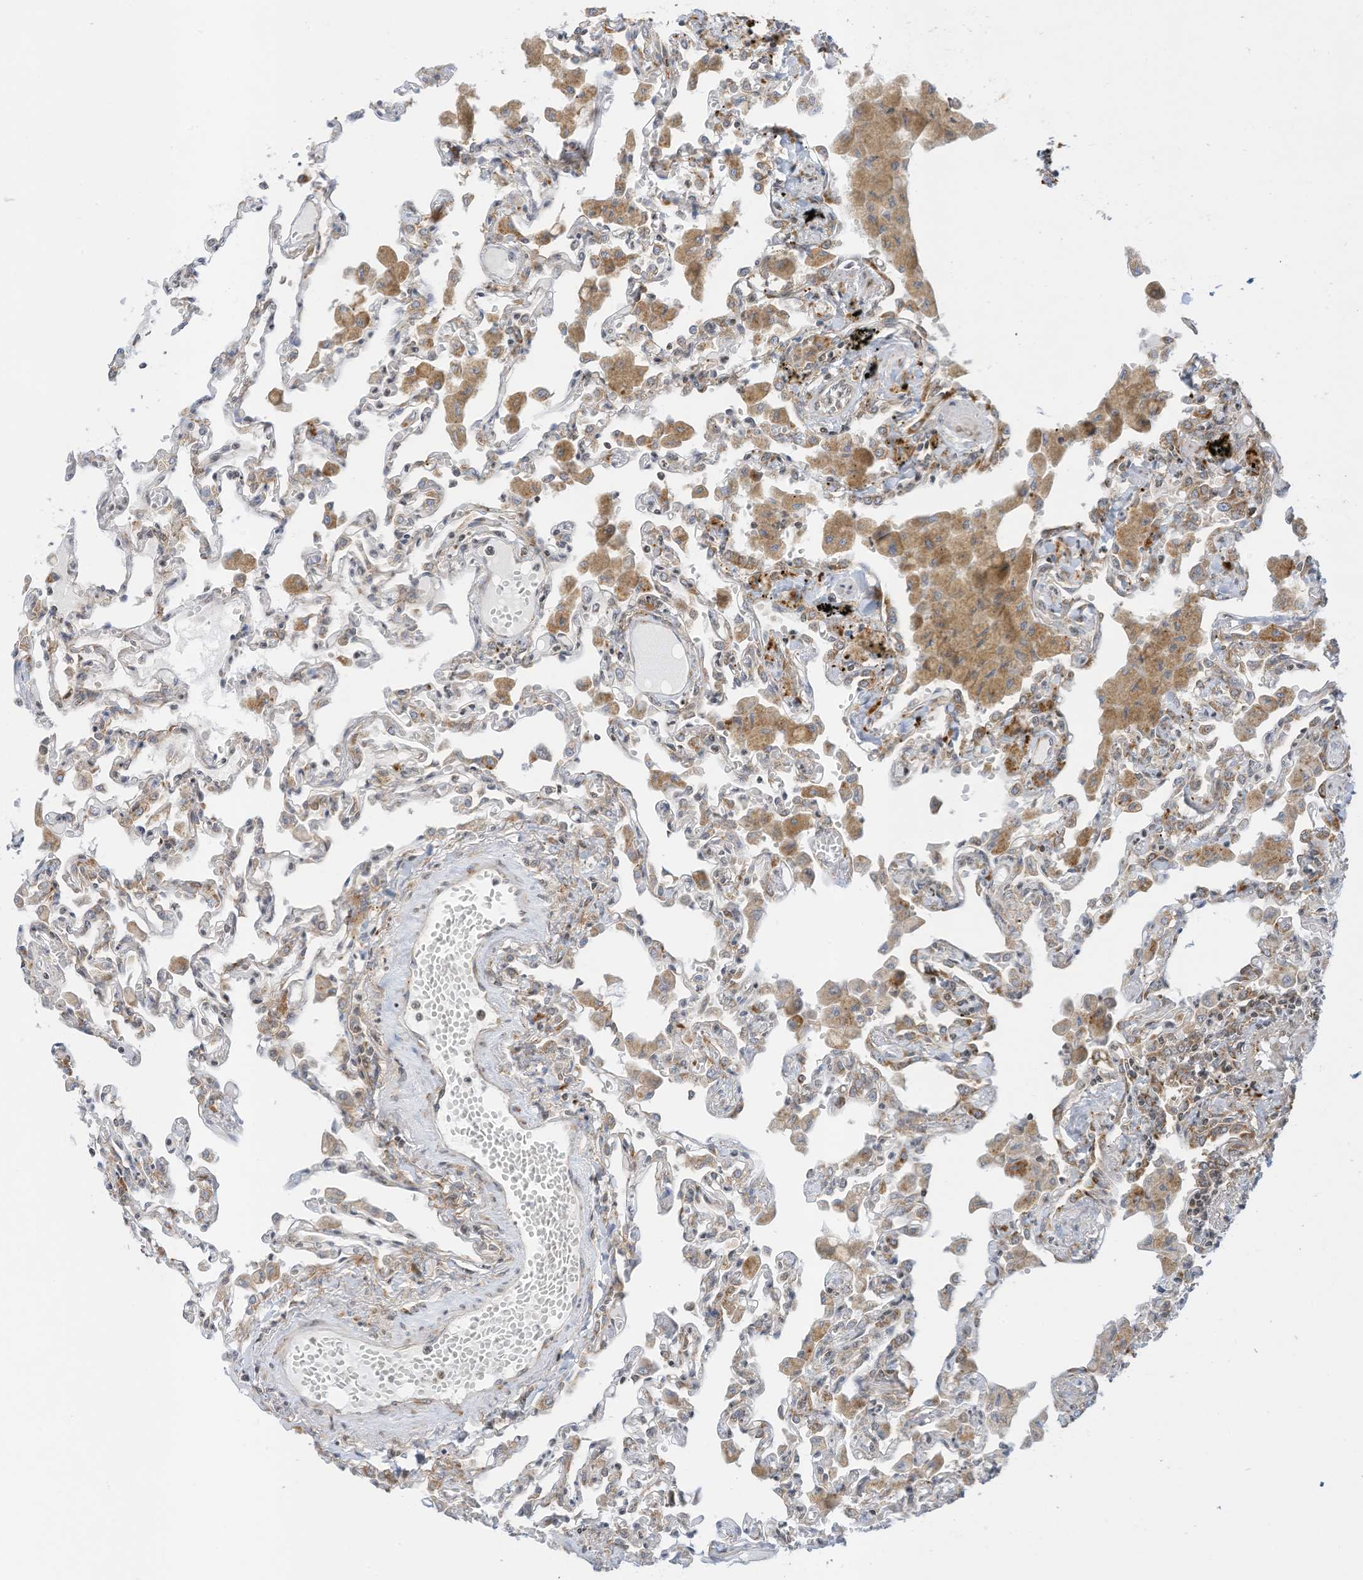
{"staining": {"intensity": "weak", "quantity": "25%-75%", "location": "cytoplasmic/membranous"}, "tissue": "lung", "cell_type": "Alveolar cells", "image_type": "normal", "snomed": [{"axis": "morphology", "description": "Normal tissue, NOS"}, {"axis": "topography", "description": "Bronchus"}, {"axis": "topography", "description": "Lung"}], "caption": "Brown immunohistochemical staining in benign human lung shows weak cytoplasmic/membranous expression in about 25%-75% of alveolar cells.", "gene": "EDF1", "patient": {"sex": "female", "age": 49}}